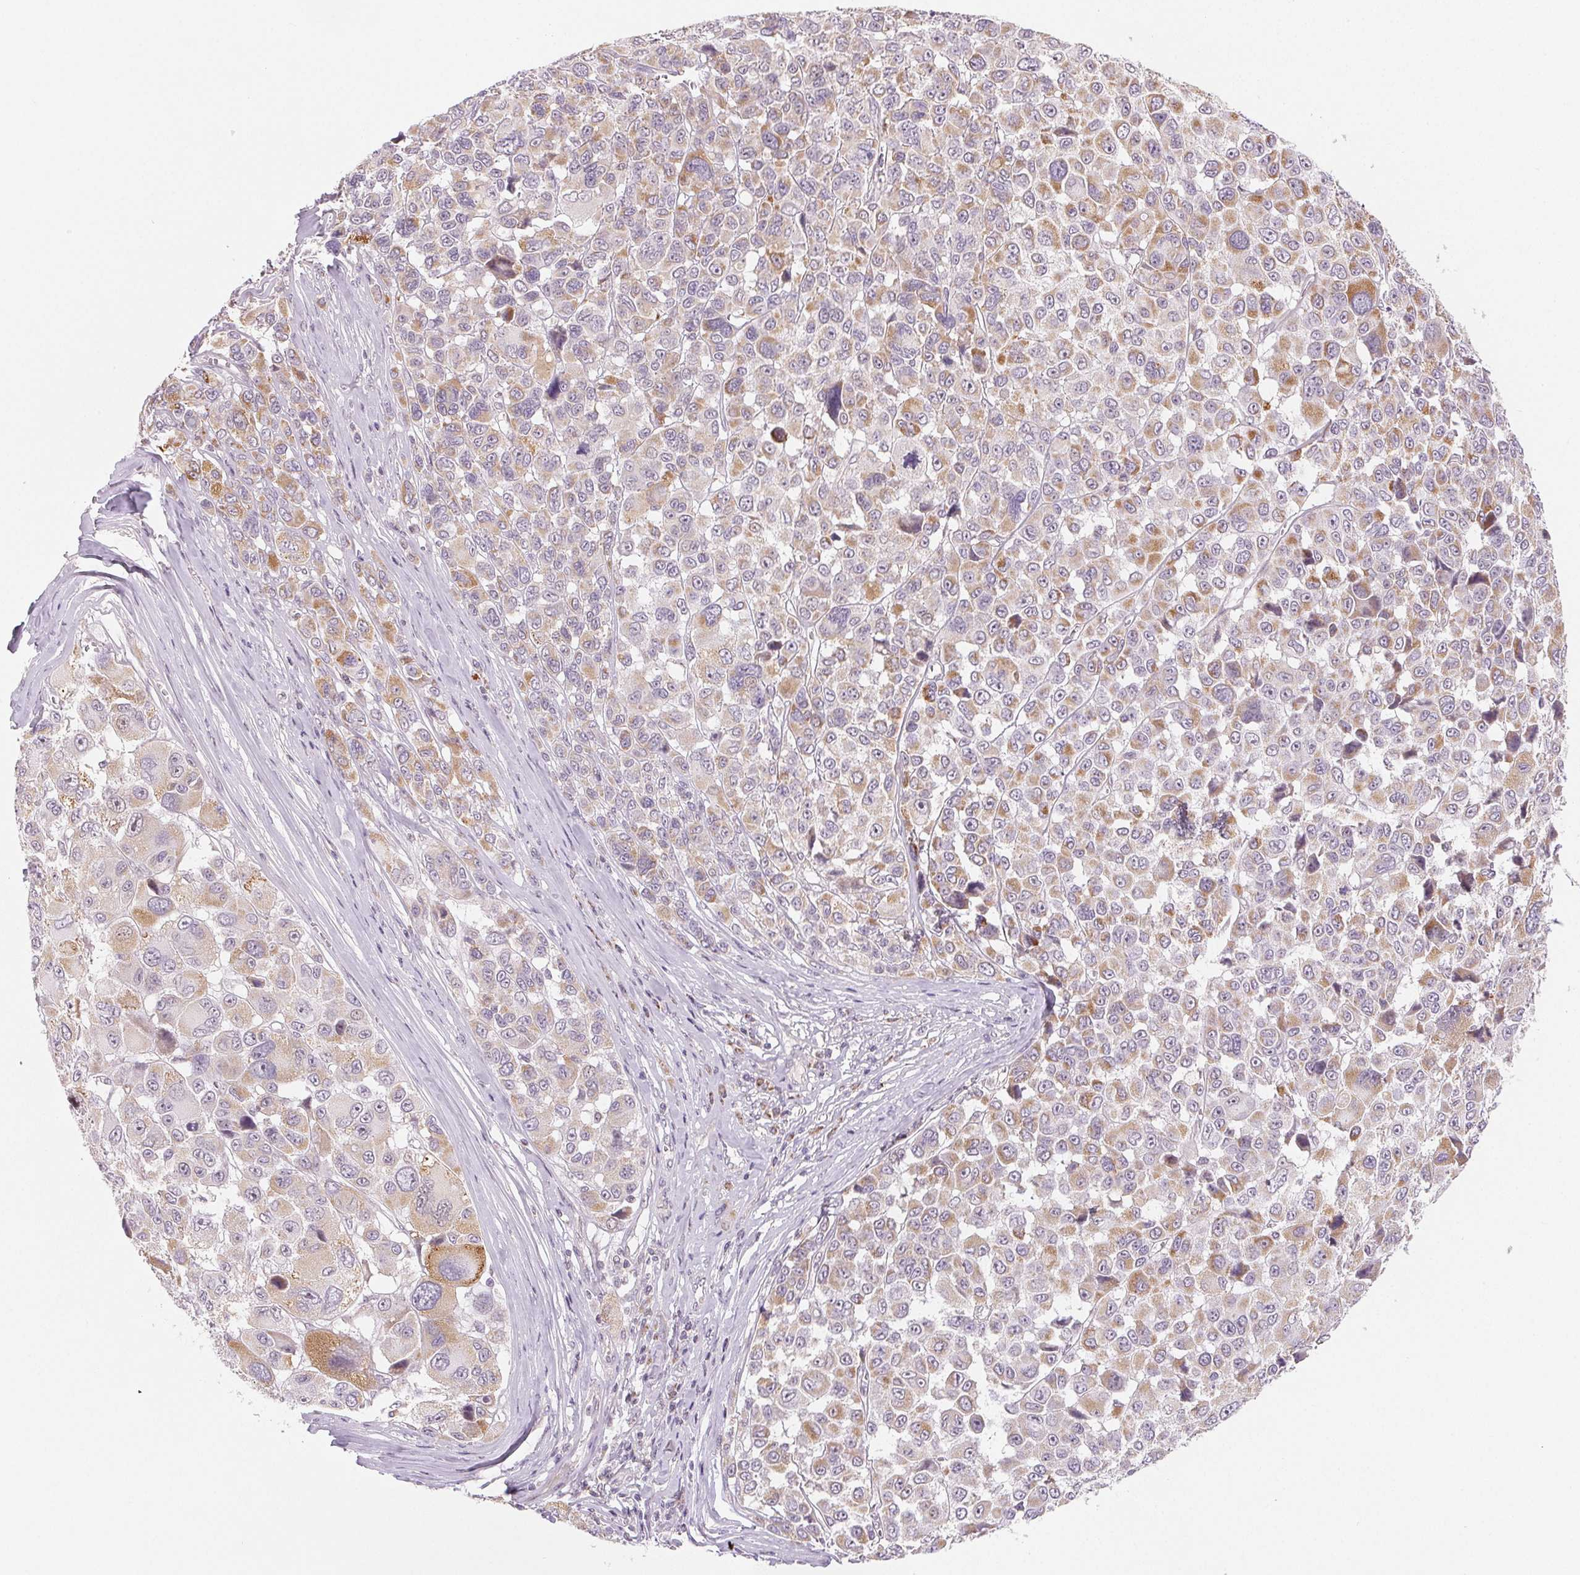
{"staining": {"intensity": "moderate", "quantity": "<25%", "location": "cytoplasmic/membranous"}, "tissue": "melanoma", "cell_type": "Tumor cells", "image_type": "cancer", "snomed": [{"axis": "morphology", "description": "Malignant melanoma, NOS"}, {"axis": "topography", "description": "Skin"}], "caption": "Protein expression analysis of human malignant melanoma reveals moderate cytoplasmic/membranous staining in about <25% of tumor cells.", "gene": "HINT2", "patient": {"sex": "female", "age": 66}}